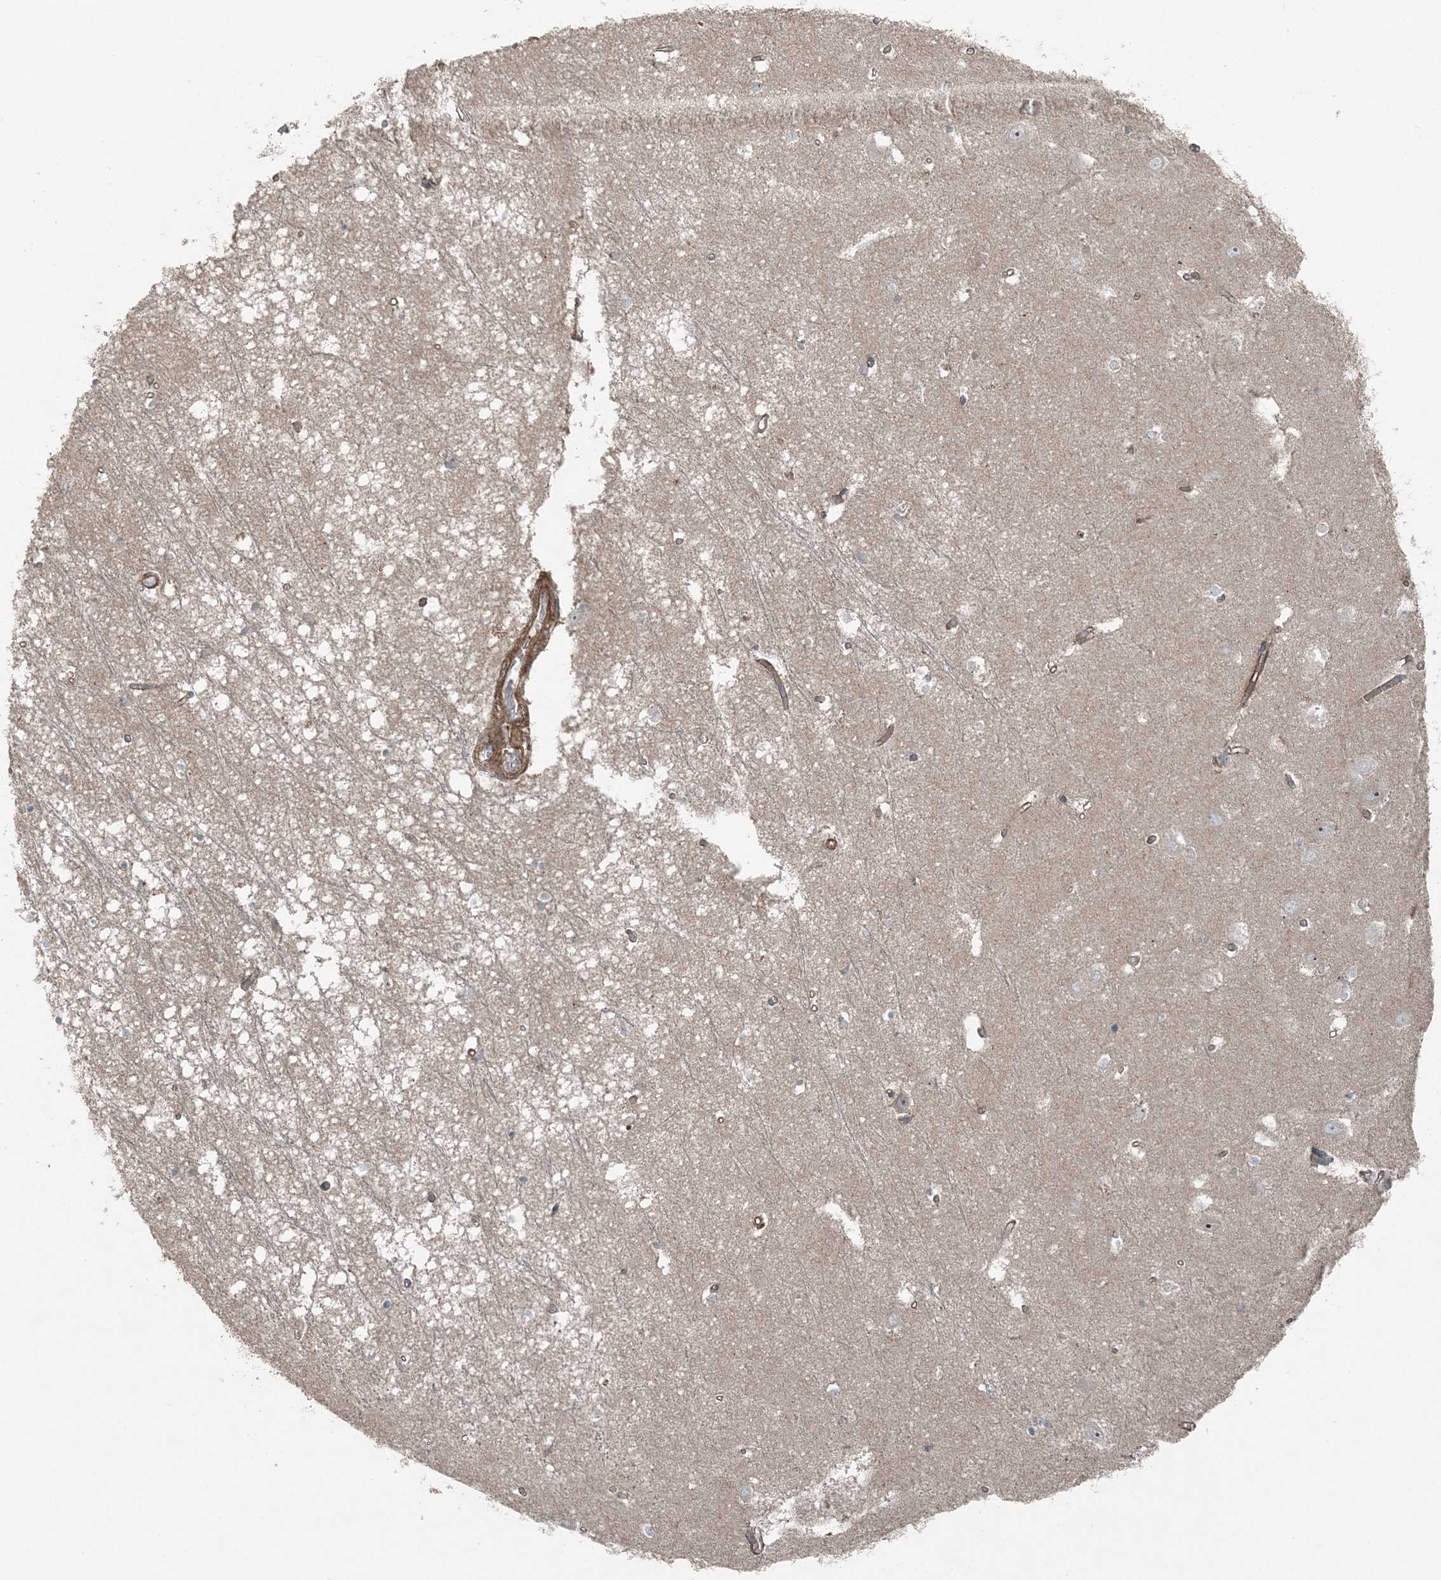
{"staining": {"intensity": "negative", "quantity": "none", "location": "none"}, "tissue": "hippocampus", "cell_type": "Glial cells", "image_type": "normal", "snomed": [{"axis": "morphology", "description": "Normal tissue, NOS"}, {"axis": "topography", "description": "Hippocampus"}], "caption": "The image shows no staining of glial cells in normal hippocampus. The staining is performed using DAB brown chromogen with nuclei counter-stained in using hematoxylin.", "gene": "KY", "patient": {"sex": "male", "age": 70}}